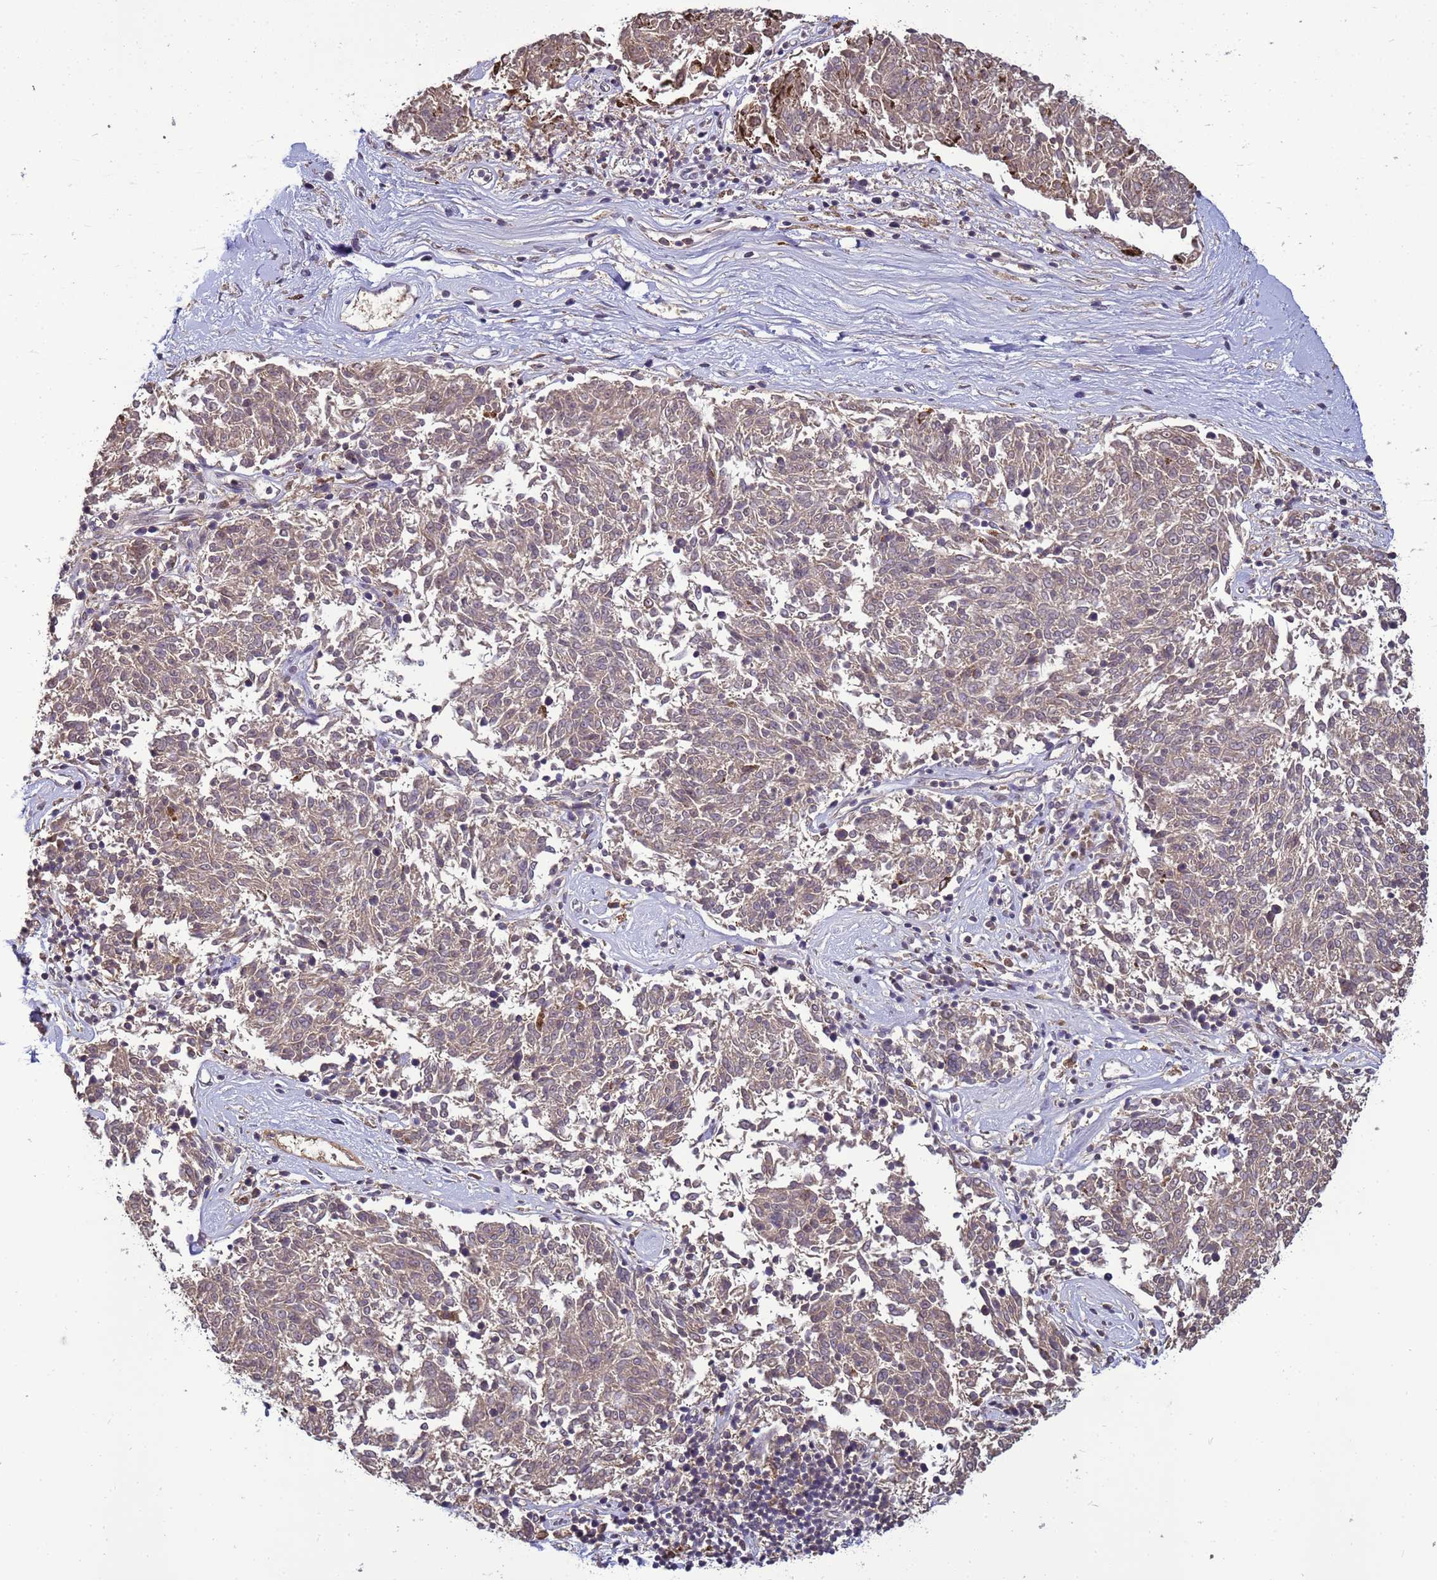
{"staining": {"intensity": "weak", "quantity": "25%-75%", "location": "cytoplasmic/membranous"}, "tissue": "melanoma", "cell_type": "Tumor cells", "image_type": "cancer", "snomed": [{"axis": "morphology", "description": "Malignant melanoma, NOS"}, {"axis": "topography", "description": "Skin"}], "caption": "Immunohistochemical staining of human malignant melanoma demonstrates low levels of weak cytoplasmic/membranous positivity in approximately 25%-75% of tumor cells.", "gene": "TMEM74B", "patient": {"sex": "female", "age": 72}}